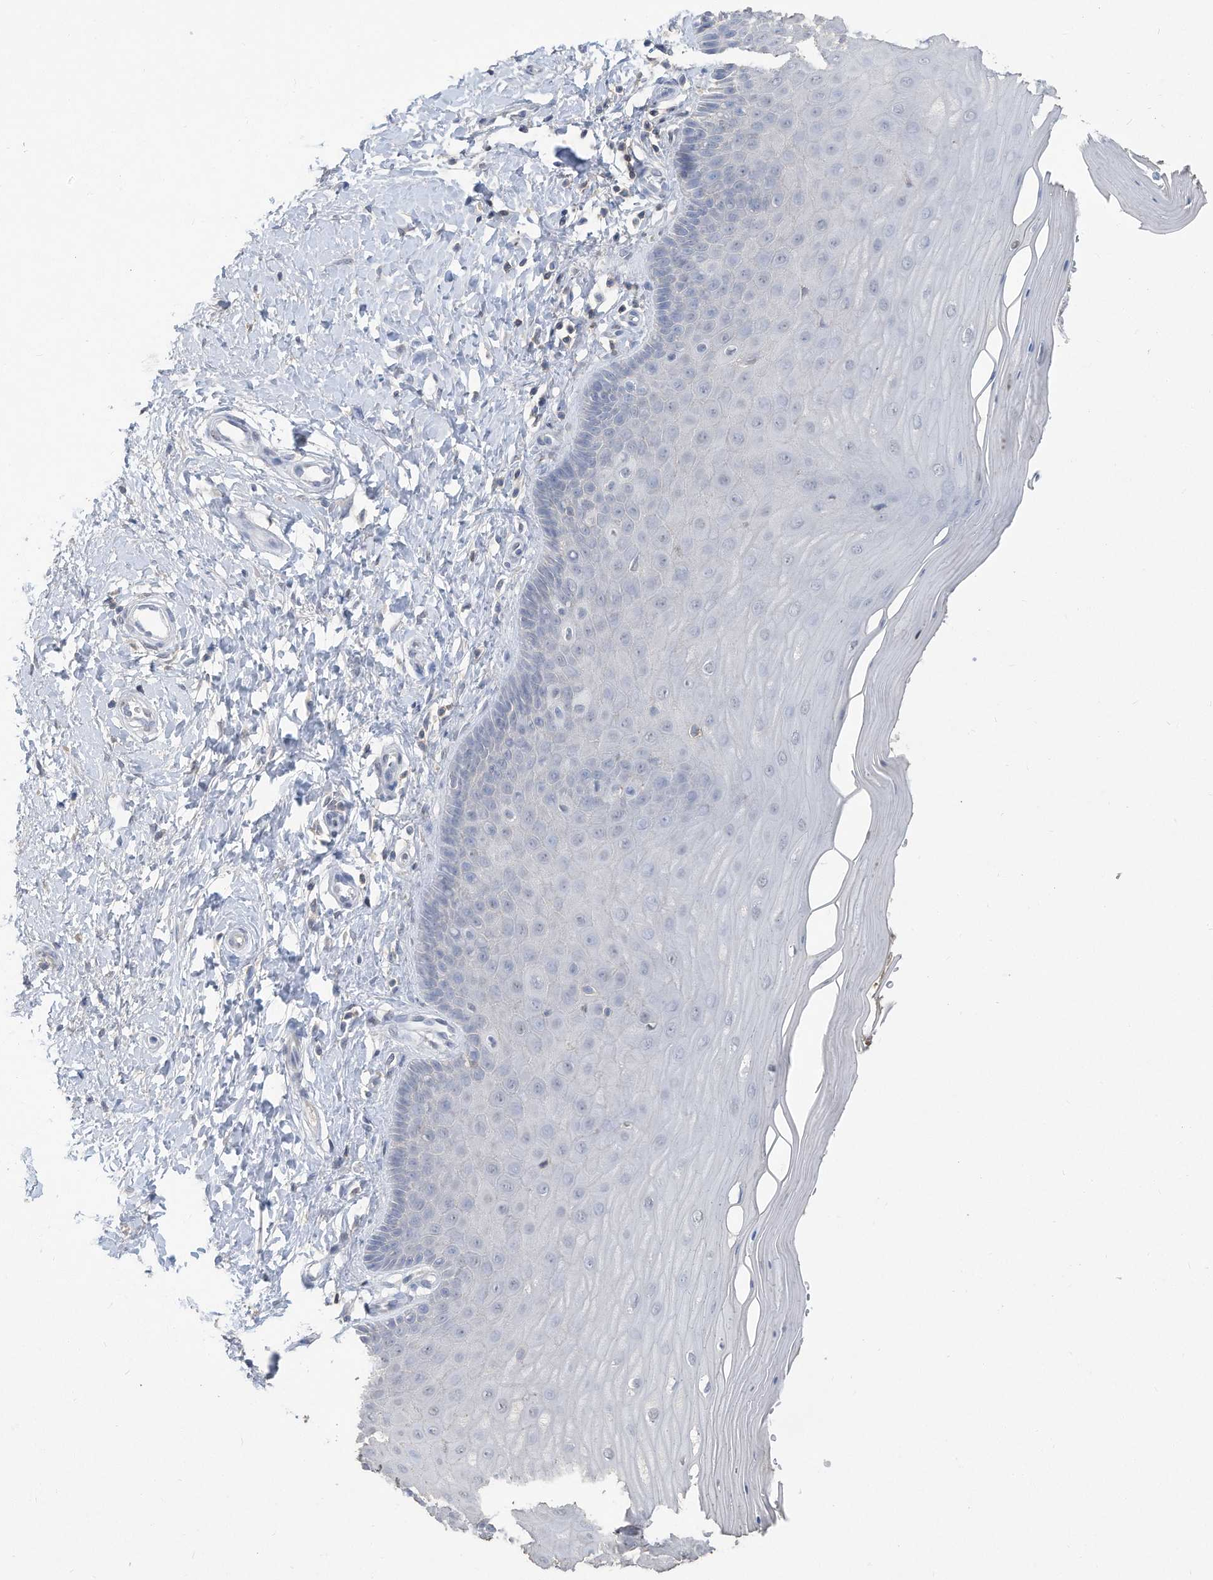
{"staining": {"intensity": "negative", "quantity": "none", "location": "none"}, "tissue": "cervix", "cell_type": "Glandular cells", "image_type": "normal", "snomed": [{"axis": "morphology", "description": "Normal tissue, NOS"}, {"axis": "topography", "description": "Cervix"}], "caption": "IHC of unremarkable human cervix displays no positivity in glandular cells.", "gene": "HAS3", "patient": {"sex": "female", "age": 55}}